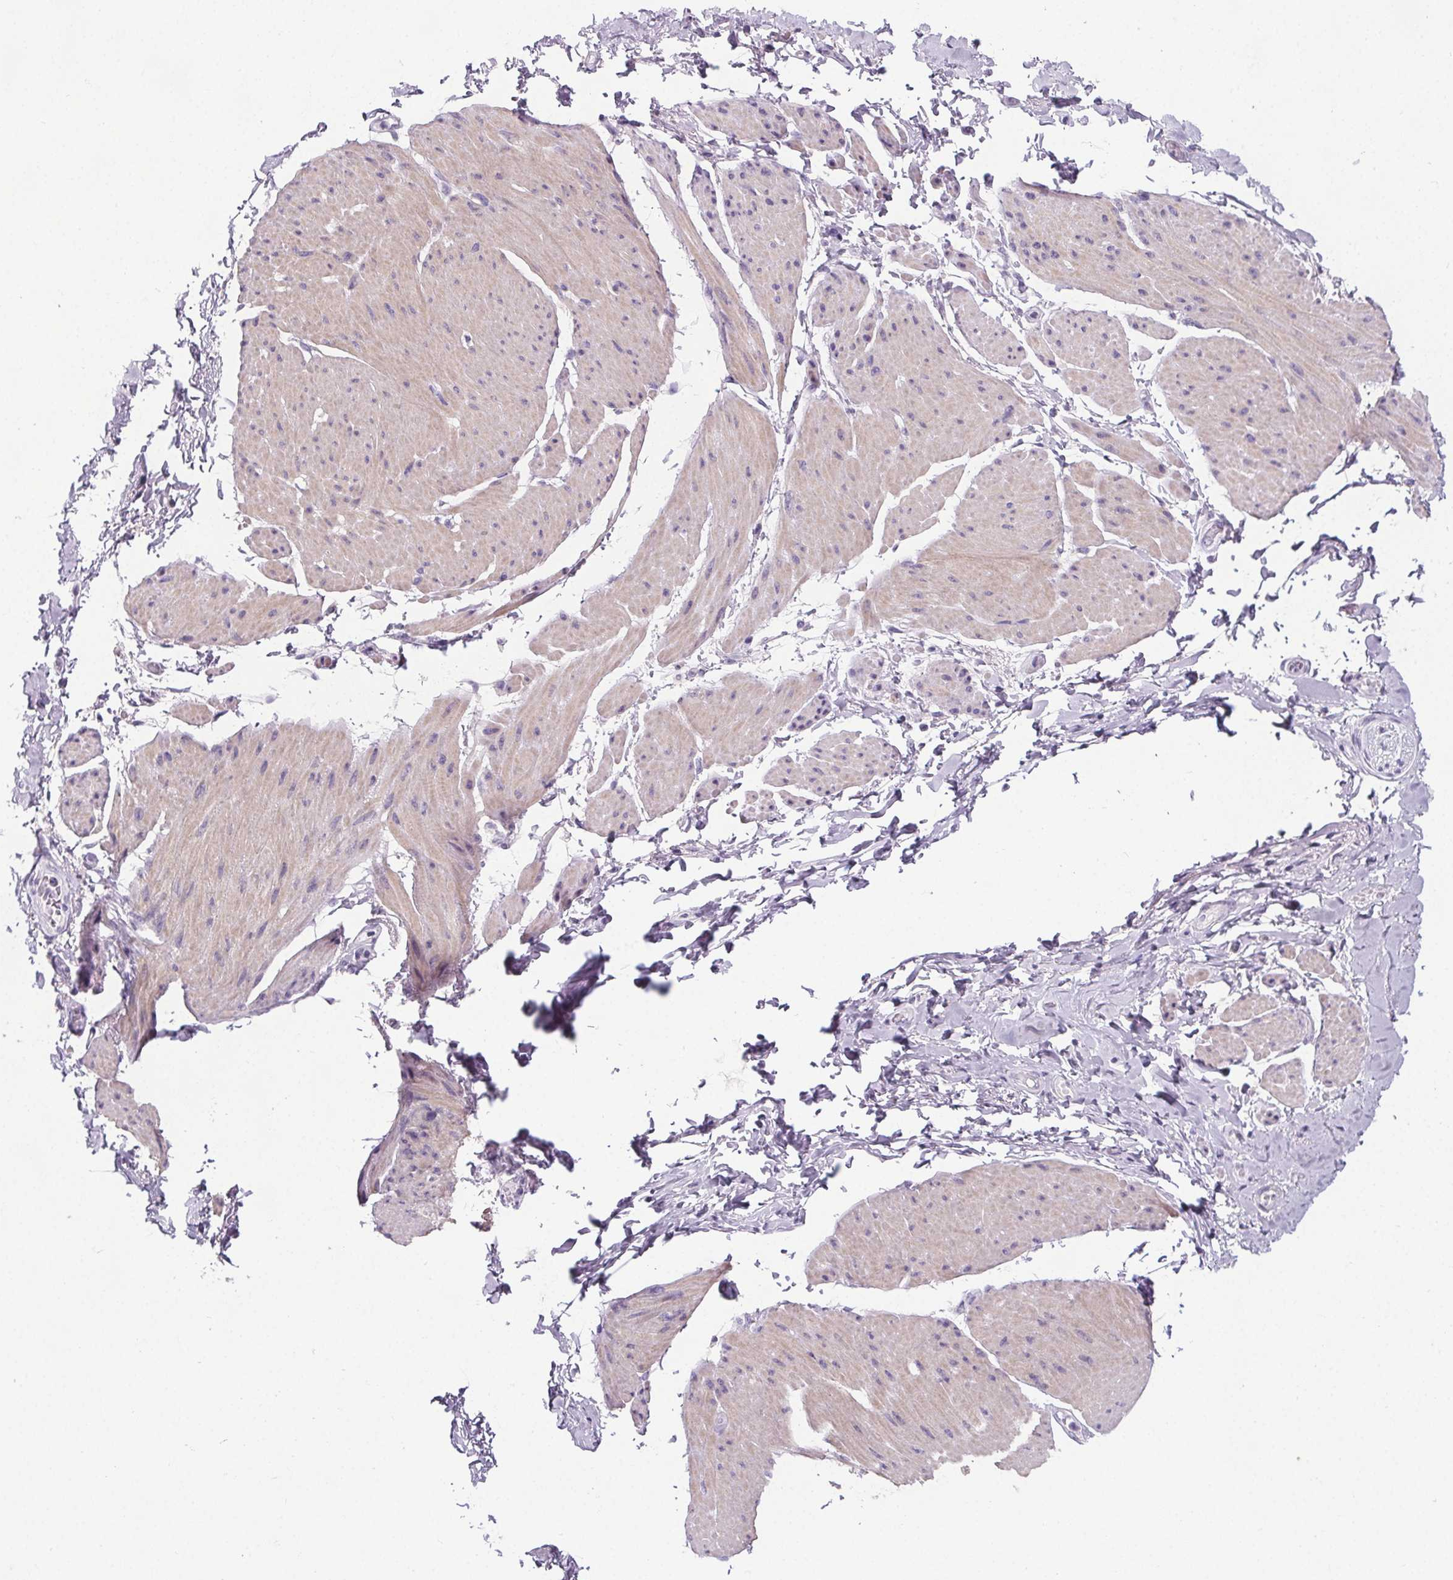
{"staining": {"intensity": "negative", "quantity": "none", "location": "none"}, "tissue": "adipose tissue", "cell_type": "Adipocytes", "image_type": "normal", "snomed": [{"axis": "morphology", "description": "Normal tissue, NOS"}, {"axis": "topography", "description": "Urinary bladder"}, {"axis": "topography", "description": "Peripheral nerve tissue"}], "caption": "This is an immunohistochemistry (IHC) micrograph of unremarkable human adipose tissue. There is no positivity in adipocytes.", "gene": "ELAVL2", "patient": {"sex": "female", "age": 60}}